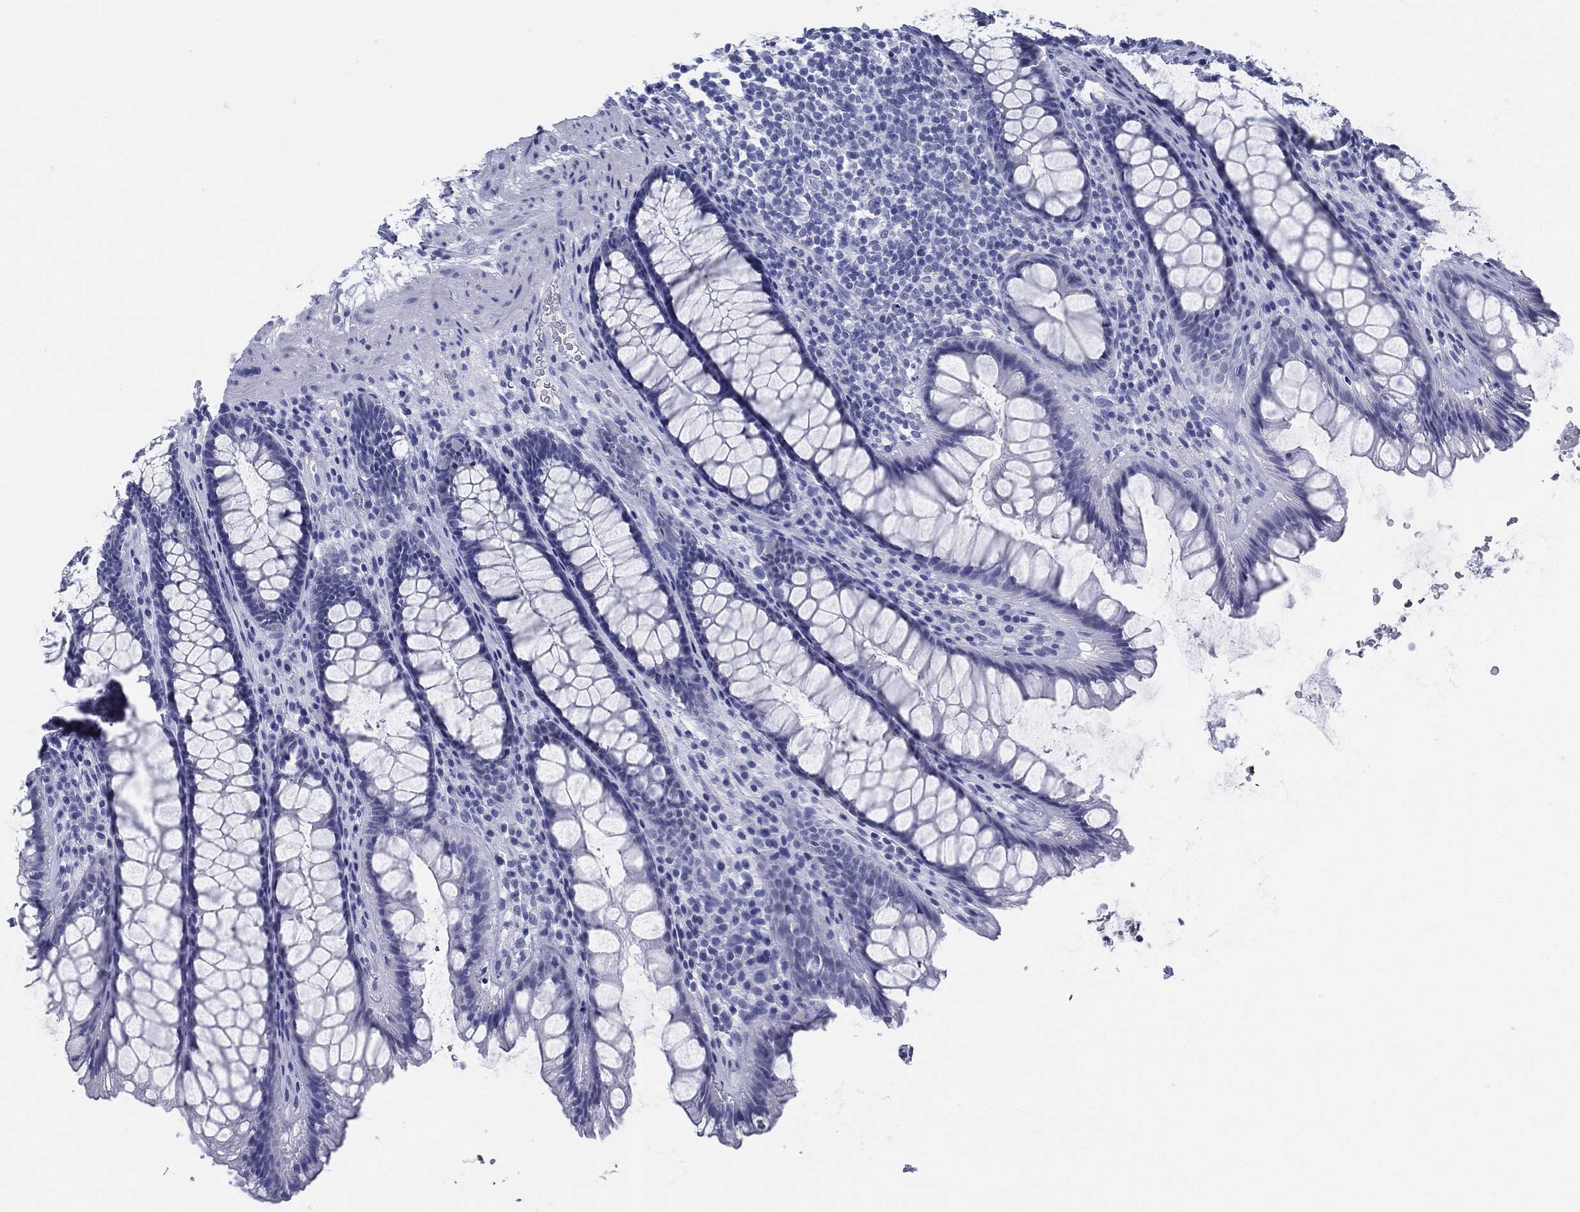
{"staining": {"intensity": "negative", "quantity": "none", "location": "none"}, "tissue": "rectum", "cell_type": "Glandular cells", "image_type": "normal", "snomed": [{"axis": "morphology", "description": "Normal tissue, NOS"}, {"axis": "topography", "description": "Rectum"}], "caption": "Immunohistochemistry histopathology image of benign human rectum stained for a protein (brown), which shows no expression in glandular cells. (DAB immunohistochemistry (IHC) with hematoxylin counter stain).", "gene": "ATP1B2", "patient": {"sex": "male", "age": 72}}